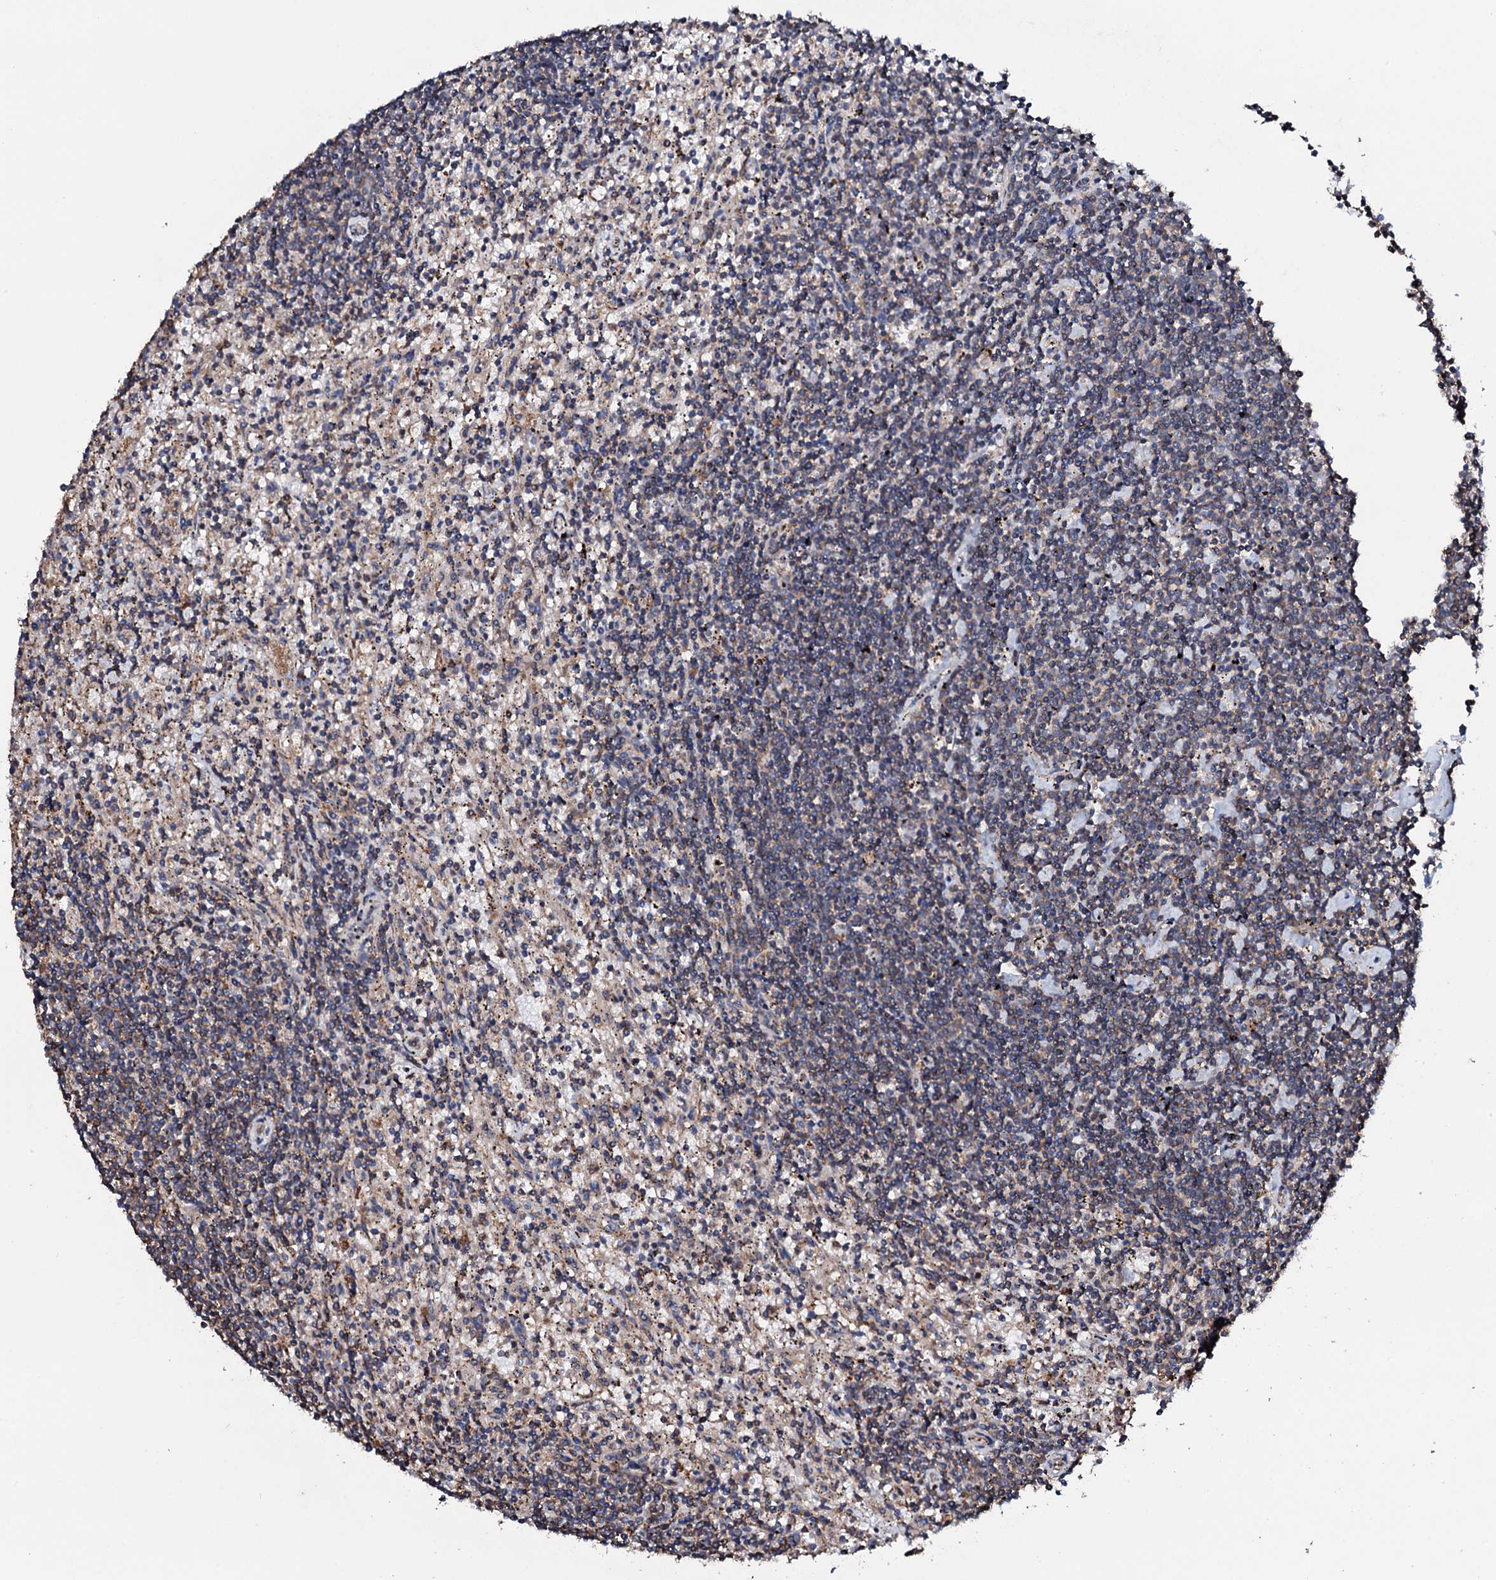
{"staining": {"intensity": "negative", "quantity": "none", "location": "none"}, "tissue": "lymphoma", "cell_type": "Tumor cells", "image_type": "cancer", "snomed": [{"axis": "morphology", "description": "Malignant lymphoma, non-Hodgkin's type, Low grade"}, {"axis": "topography", "description": "Spleen"}], "caption": "IHC image of neoplastic tissue: malignant lymphoma, non-Hodgkin's type (low-grade) stained with DAB displays no significant protein positivity in tumor cells. (DAB (3,3'-diaminobenzidine) IHC, high magnification).", "gene": "COG6", "patient": {"sex": "male", "age": 76}}